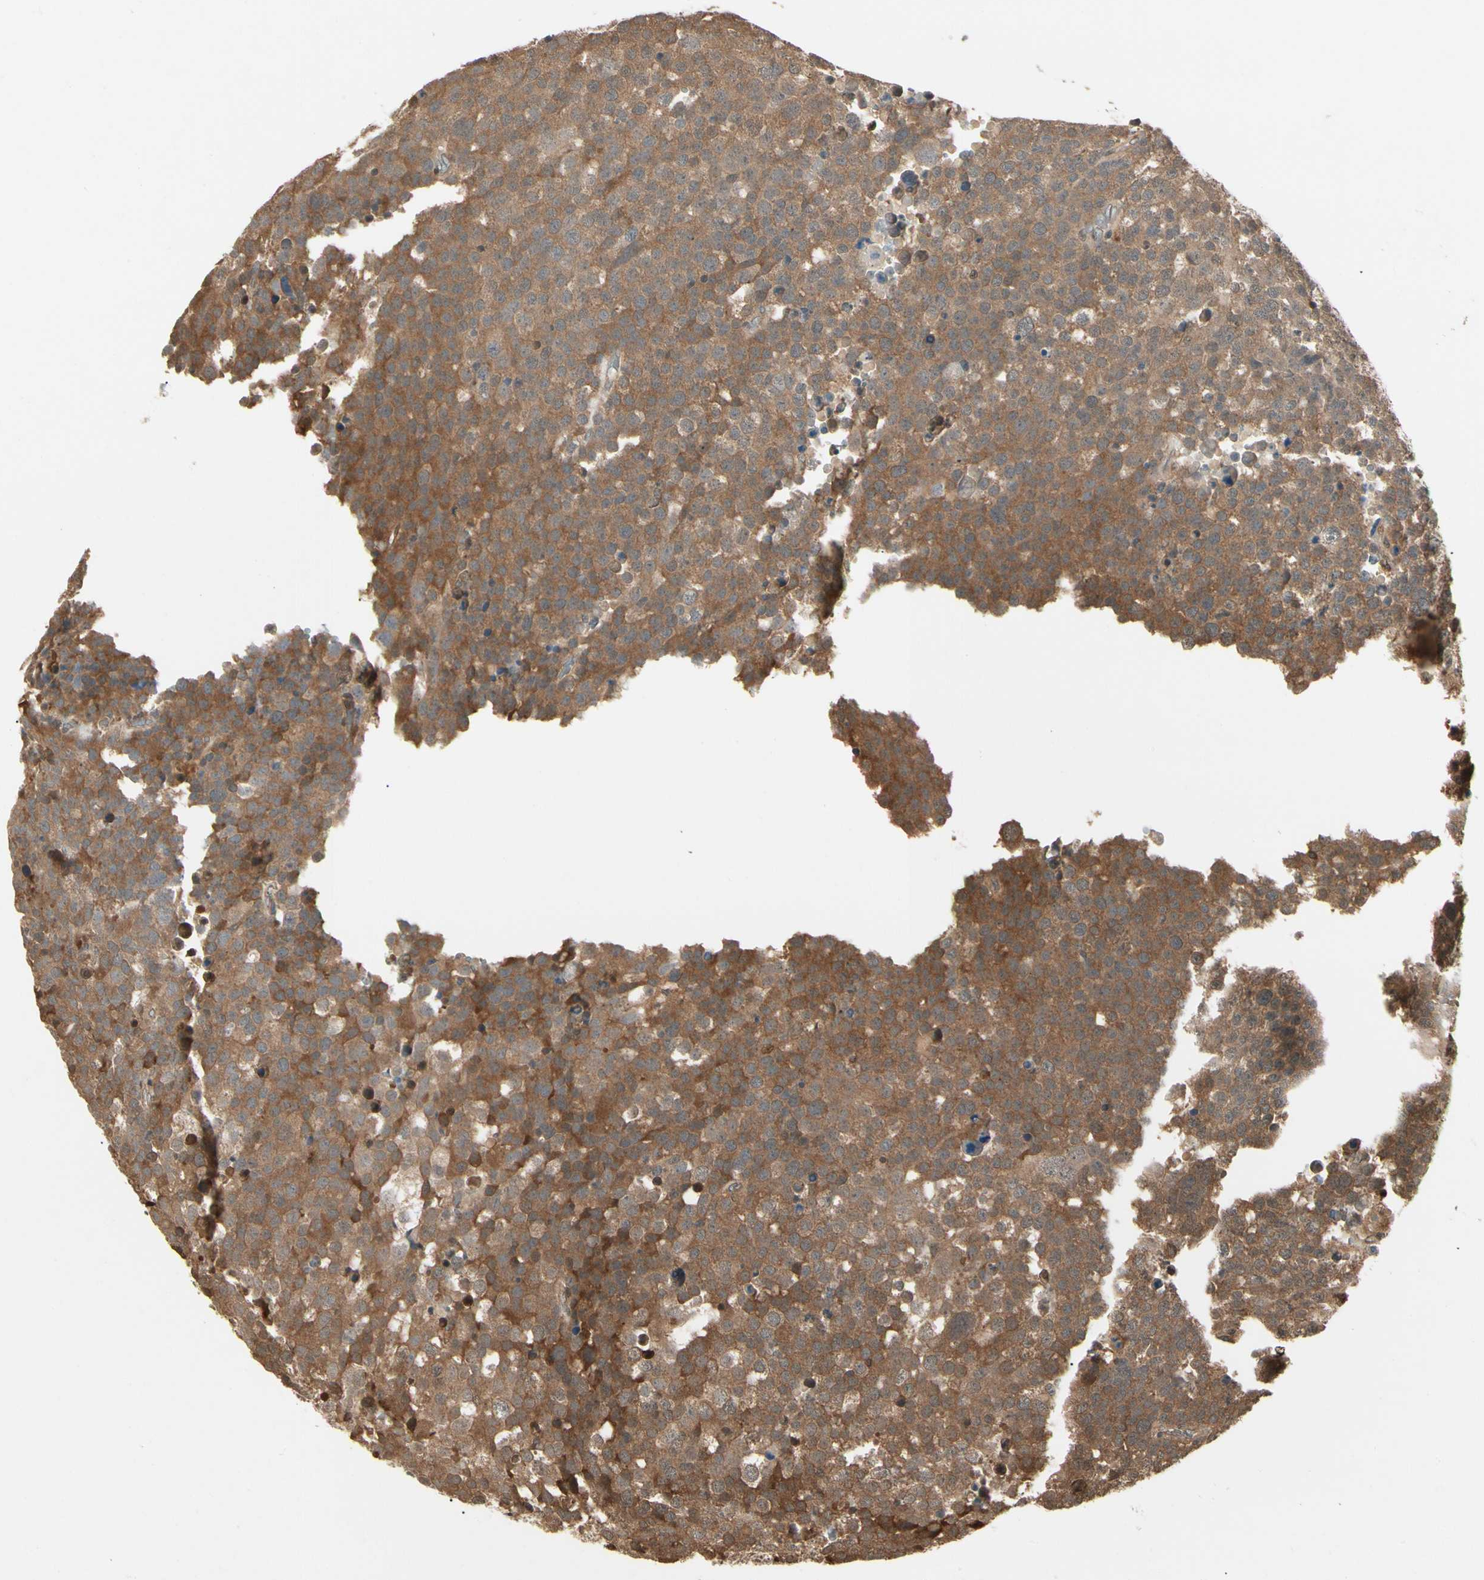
{"staining": {"intensity": "moderate", "quantity": ">75%", "location": "cytoplasmic/membranous"}, "tissue": "testis cancer", "cell_type": "Tumor cells", "image_type": "cancer", "snomed": [{"axis": "morphology", "description": "Seminoma, NOS"}, {"axis": "topography", "description": "Testis"}], "caption": "Protein staining of testis cancer (seminoma) tissue reveals moderate cytoplasmic/membranous staining in about >75% of tumor cells.", "gene": "YWHAQ", "patient": {"sex": "male", "age": 71}}